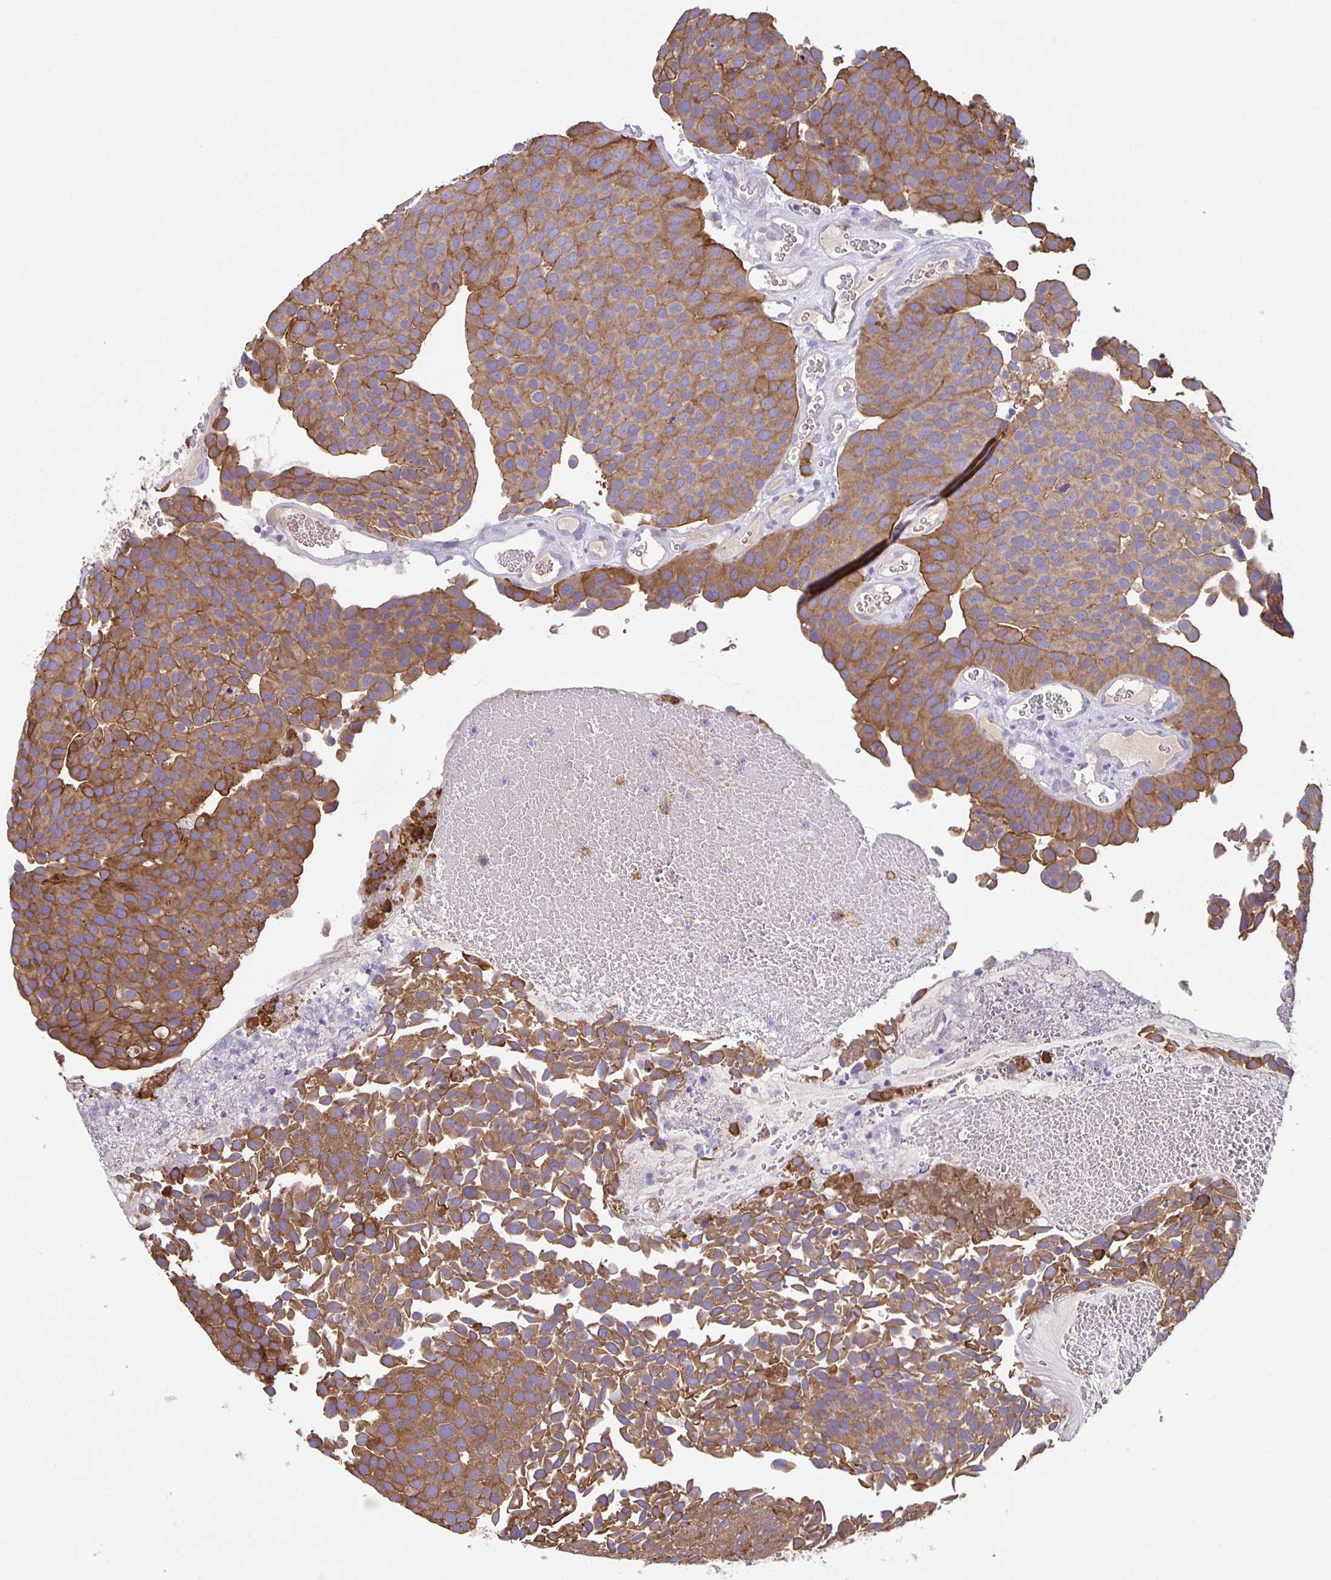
{"staining": {"intensity": "moderate", "quantity": ">75%", "location": "cytoplasmic/membranous"}, "tissue": "urothelial cancer", "cell_type": "Tumor cells", "image_type": "cancer", "snomed": [{"axis": "morphology", "description": "Urothelial carcinoma, Low grade"}, {"axis": "topography", "description": "Urinary bladder"}], "caption": "Approximately >75% of tumor cells in human urothelial cancer exhibit moderate cytoplasmic/membranous protein expression as visualized by brown immunohistochemical staining.", "gene": "PTPN3", "patient": {"sex": "female", "age": 69}}